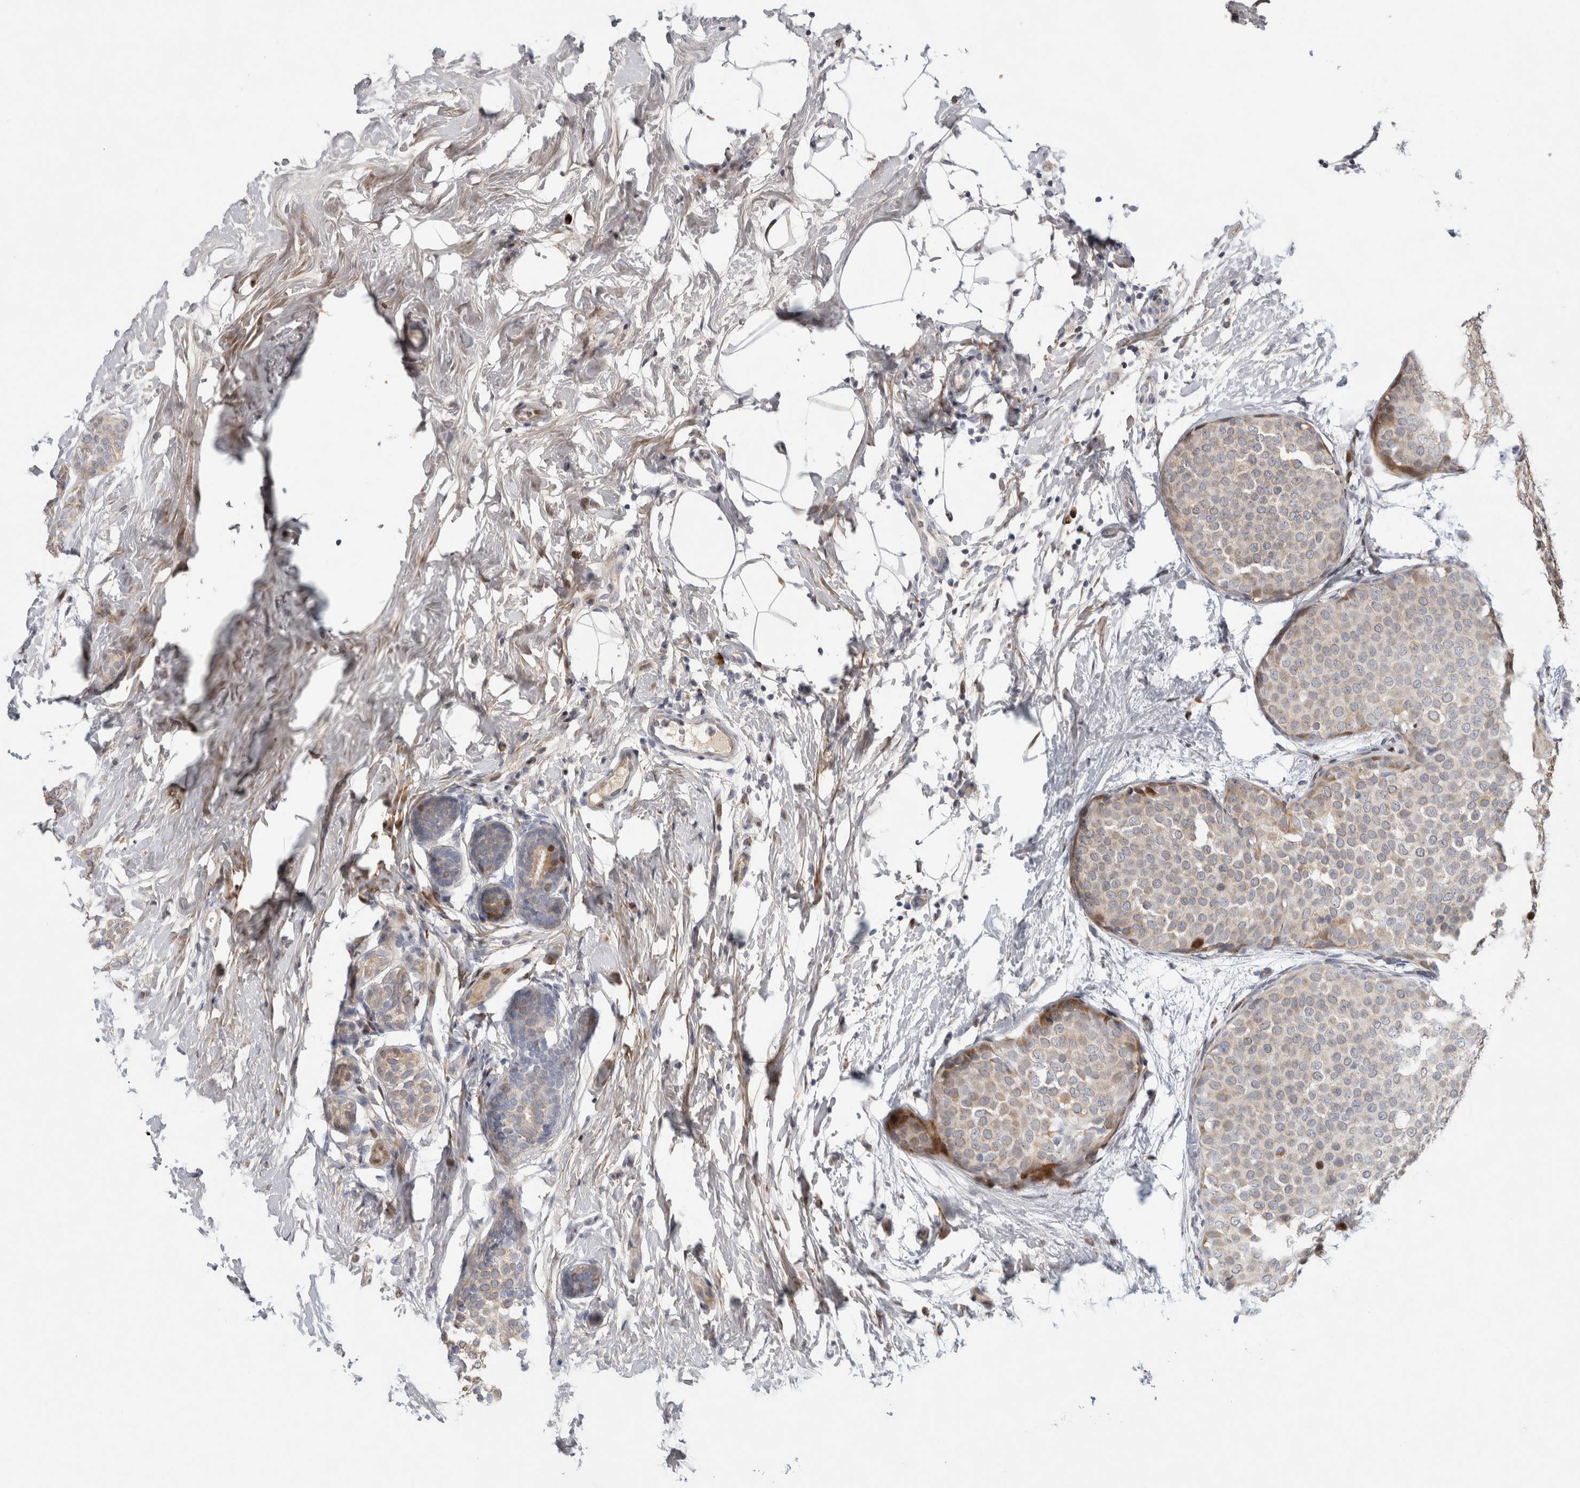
{"staining": {"intensity": "weak", "quantity": "<25%", "location": "cytoplasmic/membranous"}, "tissue": "breast cancer", "cell_type": "Tumor cells", "image_type": "cancer", "snomed": [{"axis": "morphology", "description": "Lobular carcinoma, in situ"}, {"axis": "morphology", "description": "Lobular carcinoma"}, {"axis": "topography", "description": "Breast"}], "caption": "IHC photomicrograph of neoplastic tissue: human breast cancer stained with DAB (3,3'-diaminobenzidine) reveals no significant protein expression in tumor cells.", "gene": "RBM48", "patient": {"sex": "female", "age": 41}}